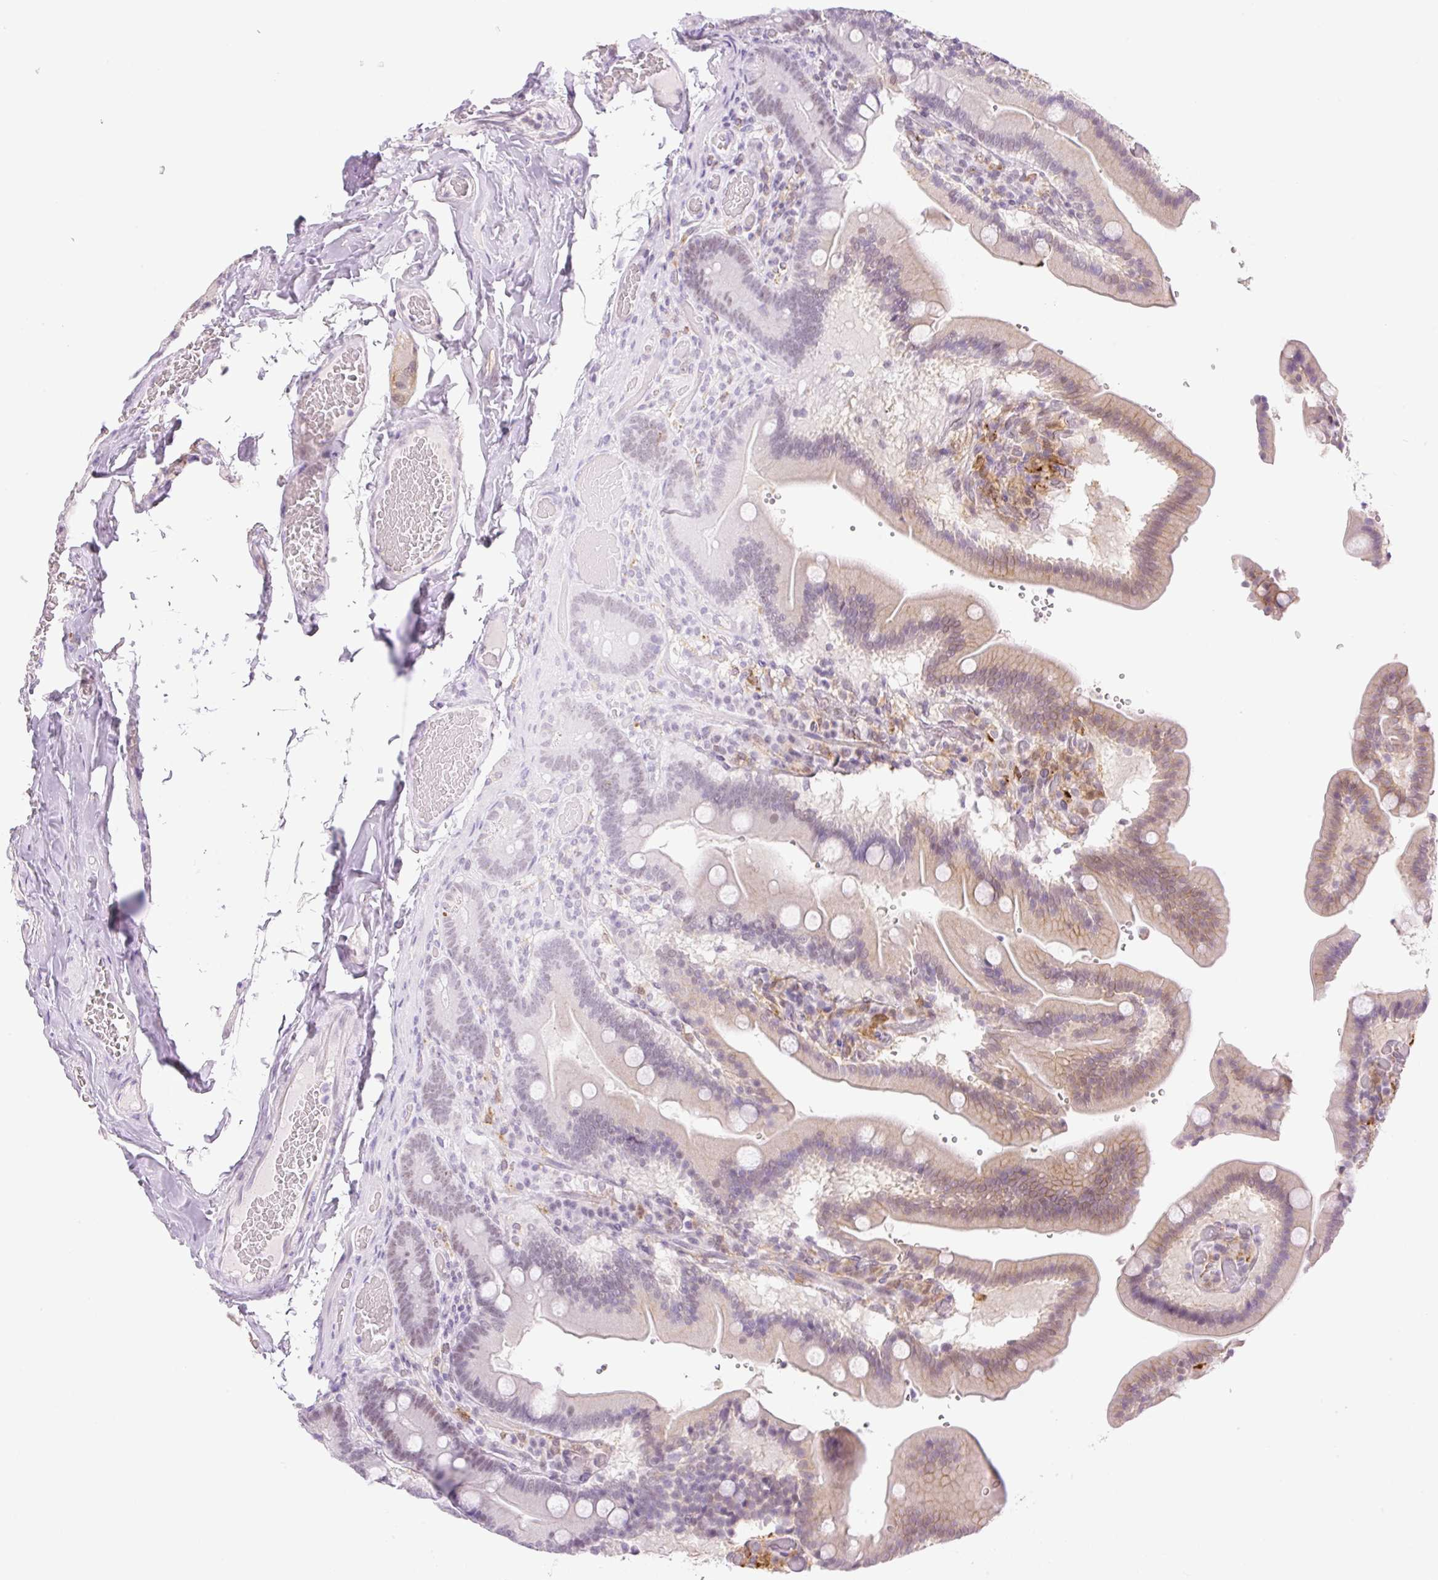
{"staining": {"intensity": "moderate", "quantity": "<25%", "location": "cytoplasmic/membranous,nuclear"}, "tissue": "duodenum", "cell_type": "Glandular cells", "image_type": "normal", "snomed": [{"axis": "morphology", "description": "Normal tissue, NOS"}, {"axis": "topography", "description": "Duodenum"}], "caption": "Unremarkable duodenum demonstrates moderate cytoplasmic/membranous,nuclear staining in approximately <25% of glandular cells, visualized by immunohistochemistry.", "gene": "PALM3", "patient": {"sex": "female", "age": 62}}